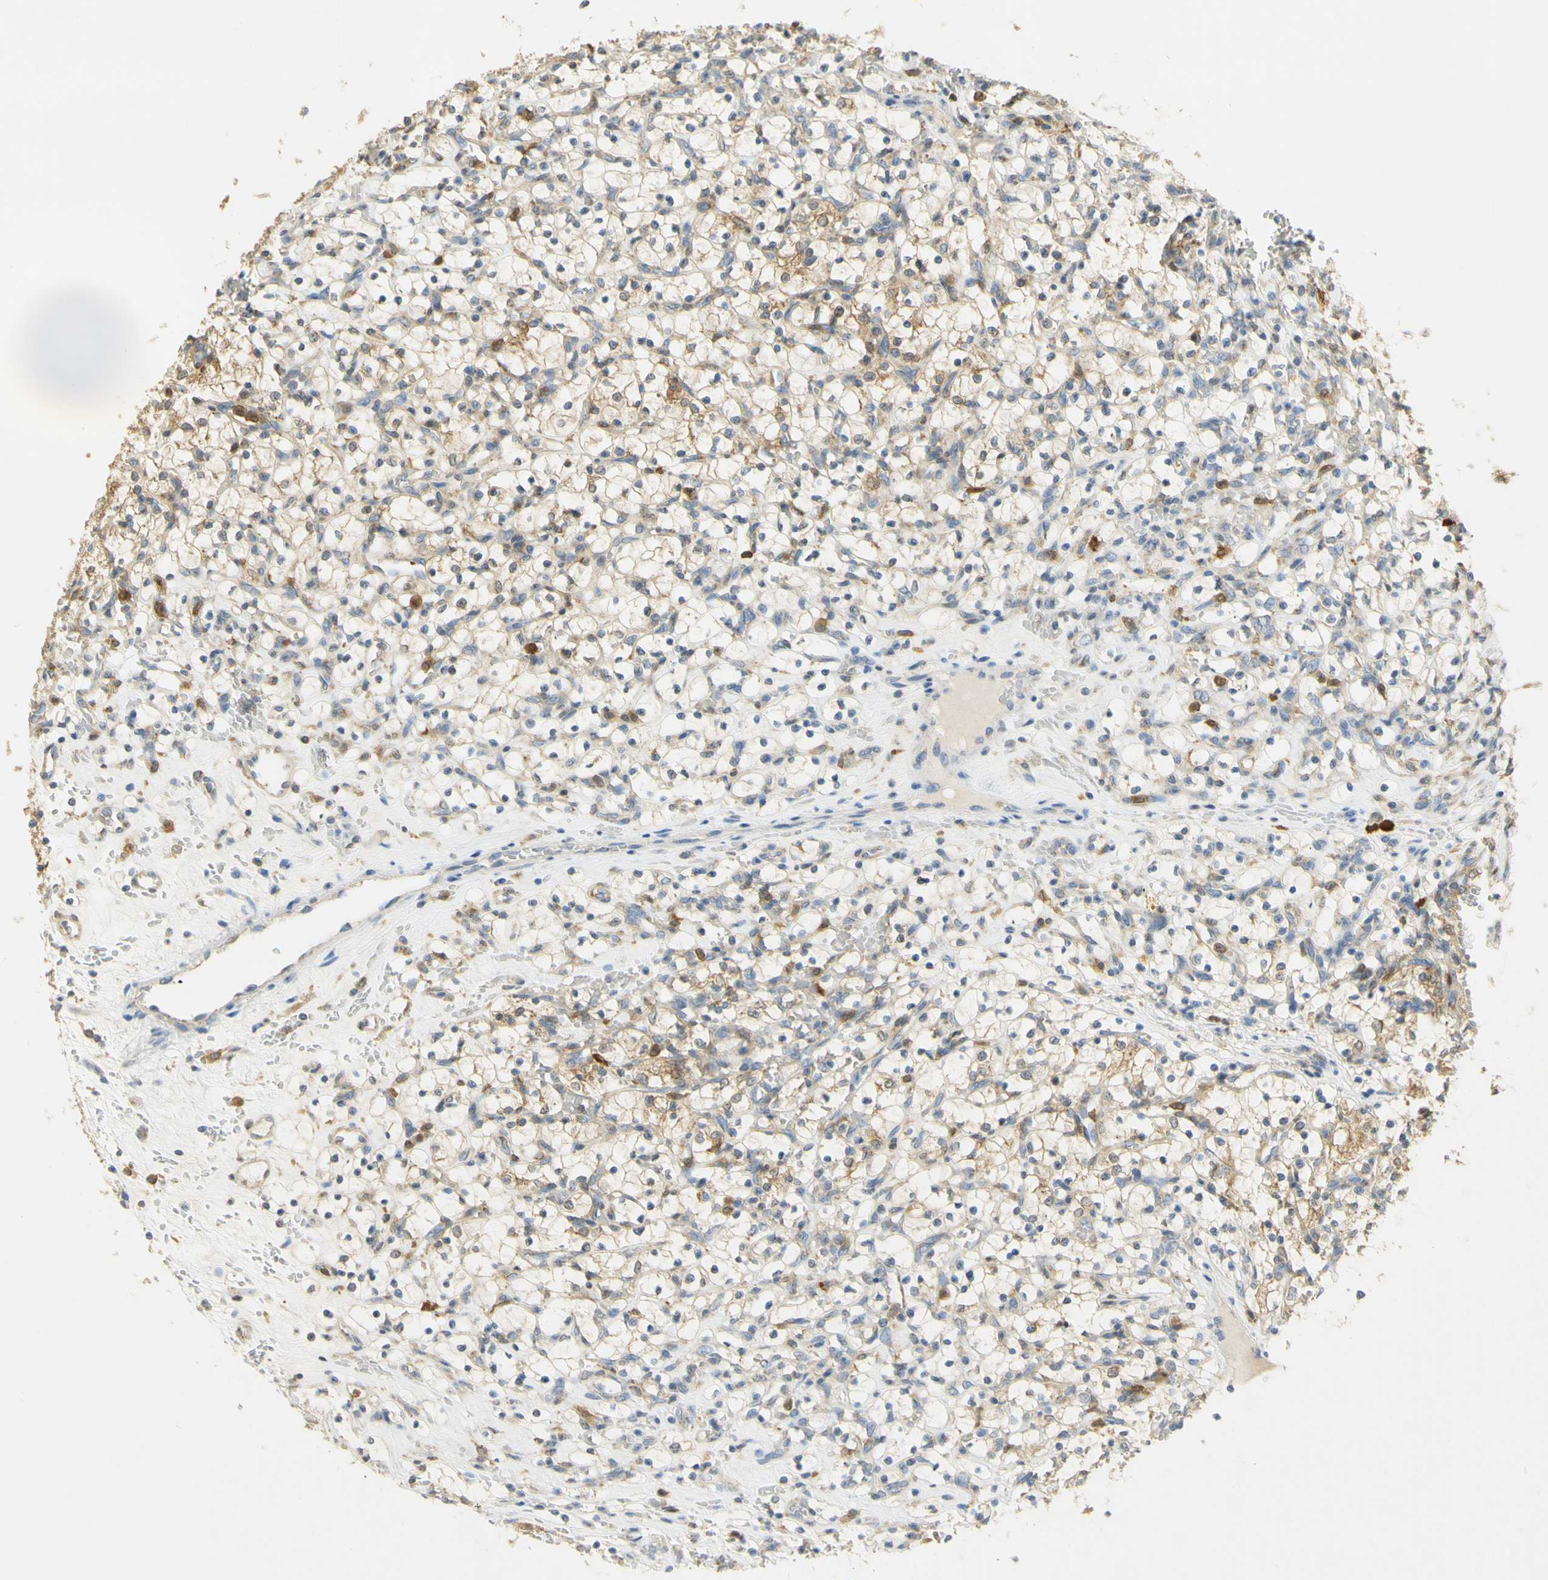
{"staining": {"intensity": "weak", "quantity": ">75%", "location": "cytoplasmic/membranous"}, "tissue": "renal cancer", "cell_type": "Tumor cells", "image_type": "cancer", "snomed": [{"axis": "morphology", "description": "Adenocarcinoma, NOS"}, {"axis": "topography", "description": "Kidney"}], "caption": "Immunohistochemistry (IHC) staining of renal cancer (adenocarcinoma), which demonstrates low levels of weak cytoplasmic/membranous staining in approximately >75% of tumor cells indicating weak cytoplasmic/membranous protein expression. The staining was performed using DAB (brown) for protein detection and nuclei were counterstained in hematoxylin (blue).", "gene": "PAK1", "patient": {"sex": "female", "age": 69}}